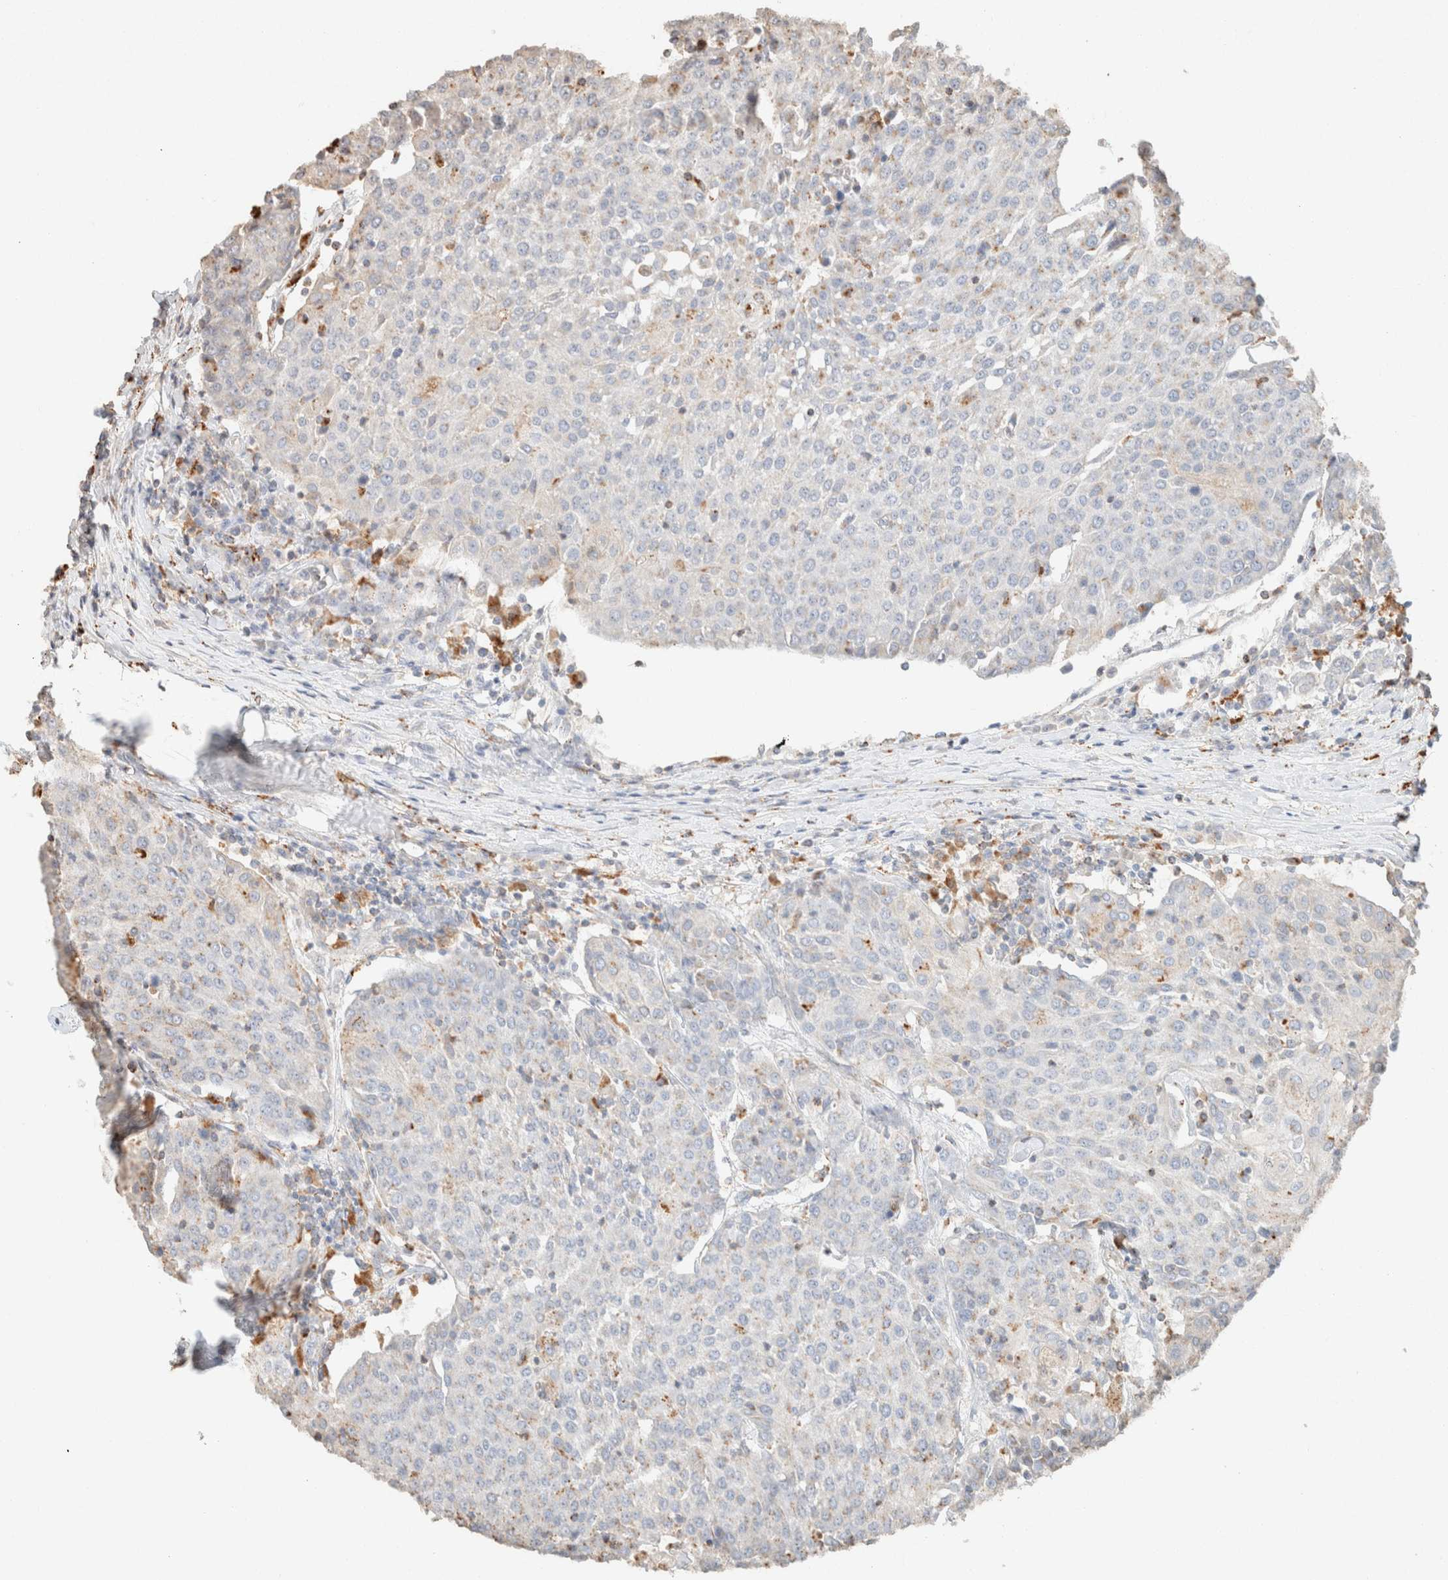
{"staining": {"intensity": "negative", "quantity": "none", "location": "none"}, "tissue": "urothelial cancer", "cell_type": "Tumor cells", "image_type": "cancer", "snomed": [{"axis": "morphology", "description": "Urothelial carcinoma, High grade"}, {"axis": "topography", "description": "Urinary bladder"}], "caption": "IHC image of neoplastic tissue: urothelial cancer stained with DAB displays no significant protein staining in tumor cells.", "gene": "CTSC", "patient": {"sex": "female", "age": 85}}